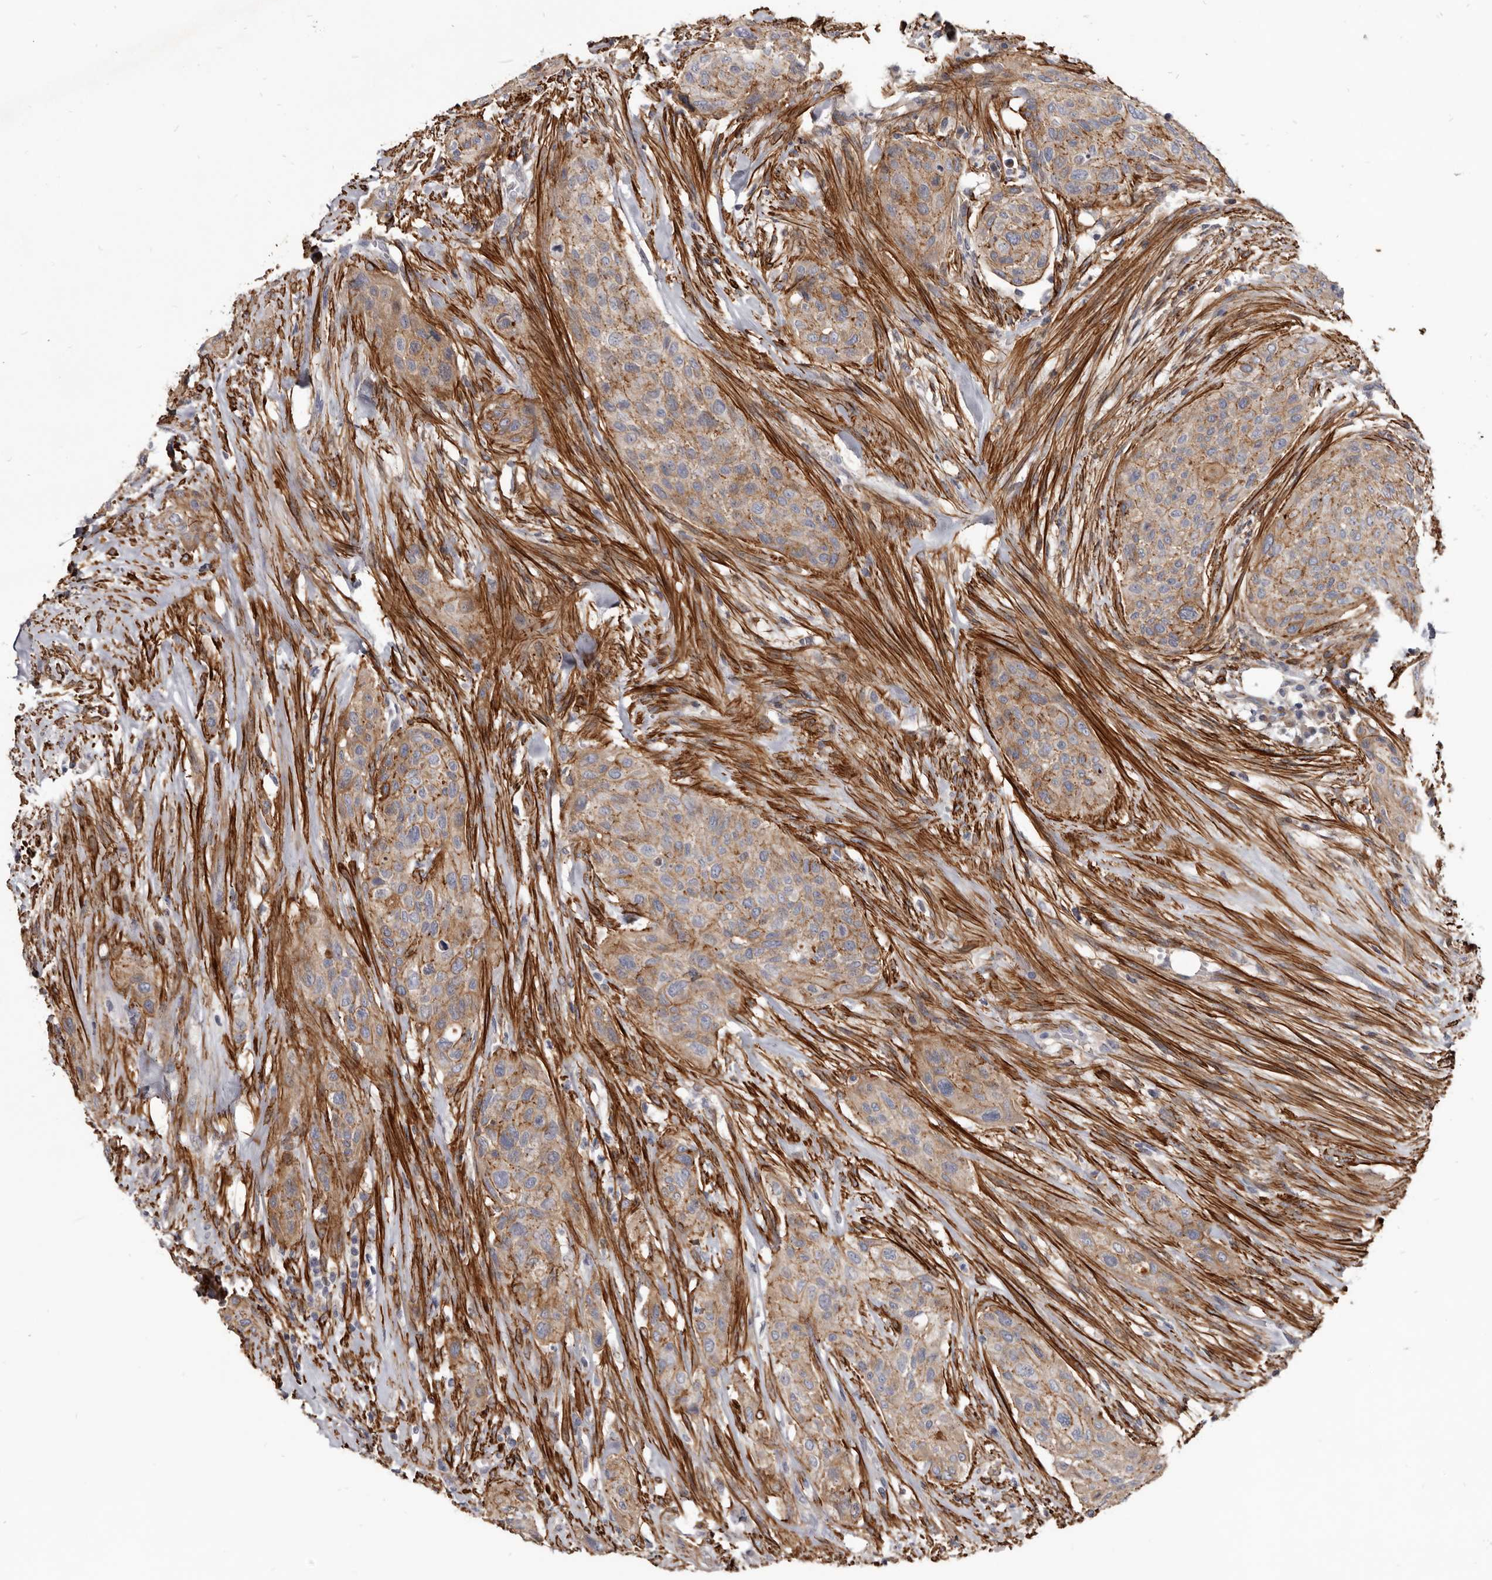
{"staining": {"intensity": "moderate", "quantity": ">75%", "location": "cytoplasmic/membranous"}, "tissue": "urothelial cancer", "cell_type": "Tumor cells", "image_type": "cancer", "snomed": [{"axis": "morphology", "description": "Urothelial carcinoma, High grade"}, {"axis": "topography", "description": "Urinary bladder"}], "caption": "Human urothelial carcinoma (high-grade) stained for a protein (brown) displays moderate cytoplasmic/membranous positive positivity in about >75% of tumor cells.", "gene": "CGN", "patient": {"sex": "male", "age": 35}}